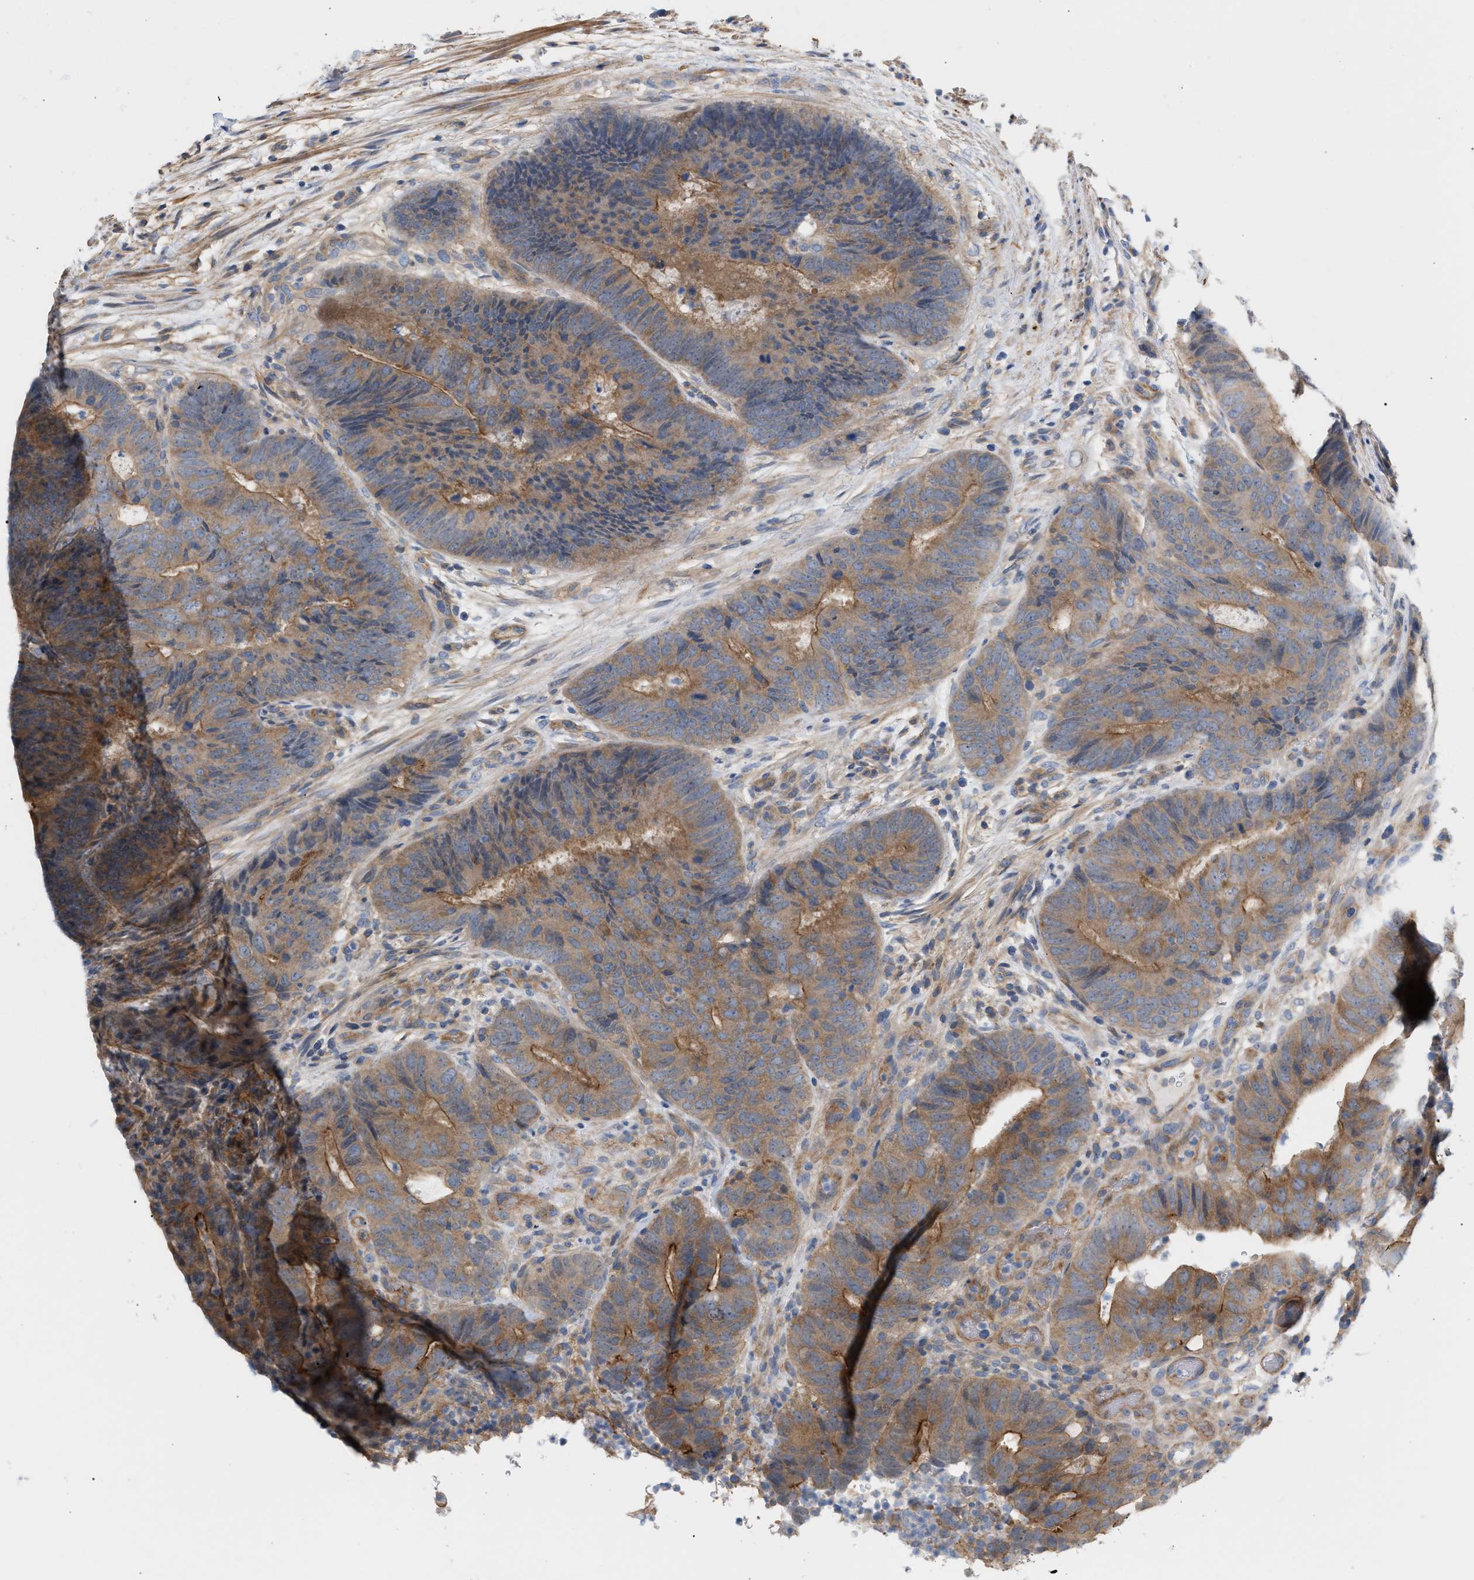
{"staining": {"intensity": "moderate", "quantity": ">75%", "location": "cytoplasmic/membranous"}, "tissue": "colorectal cancer", "cell_type": "Tumor cells", "image_type": "cancer", "snomed": [{"axis": "morphology", "description": "Adenocarcinoma, NOS"}, {"axis": "topography", "description": "Colon"}], "caption": "Immunohistochemistry (IHC) (DAB) staining of colorectal adenocarcinoma reveals moderate cytoplasmic/membranous protein staining in approximately >75% of tumor cells.", "gene": "LRCH1", "patient": {"sex": "male", "age": 56}}